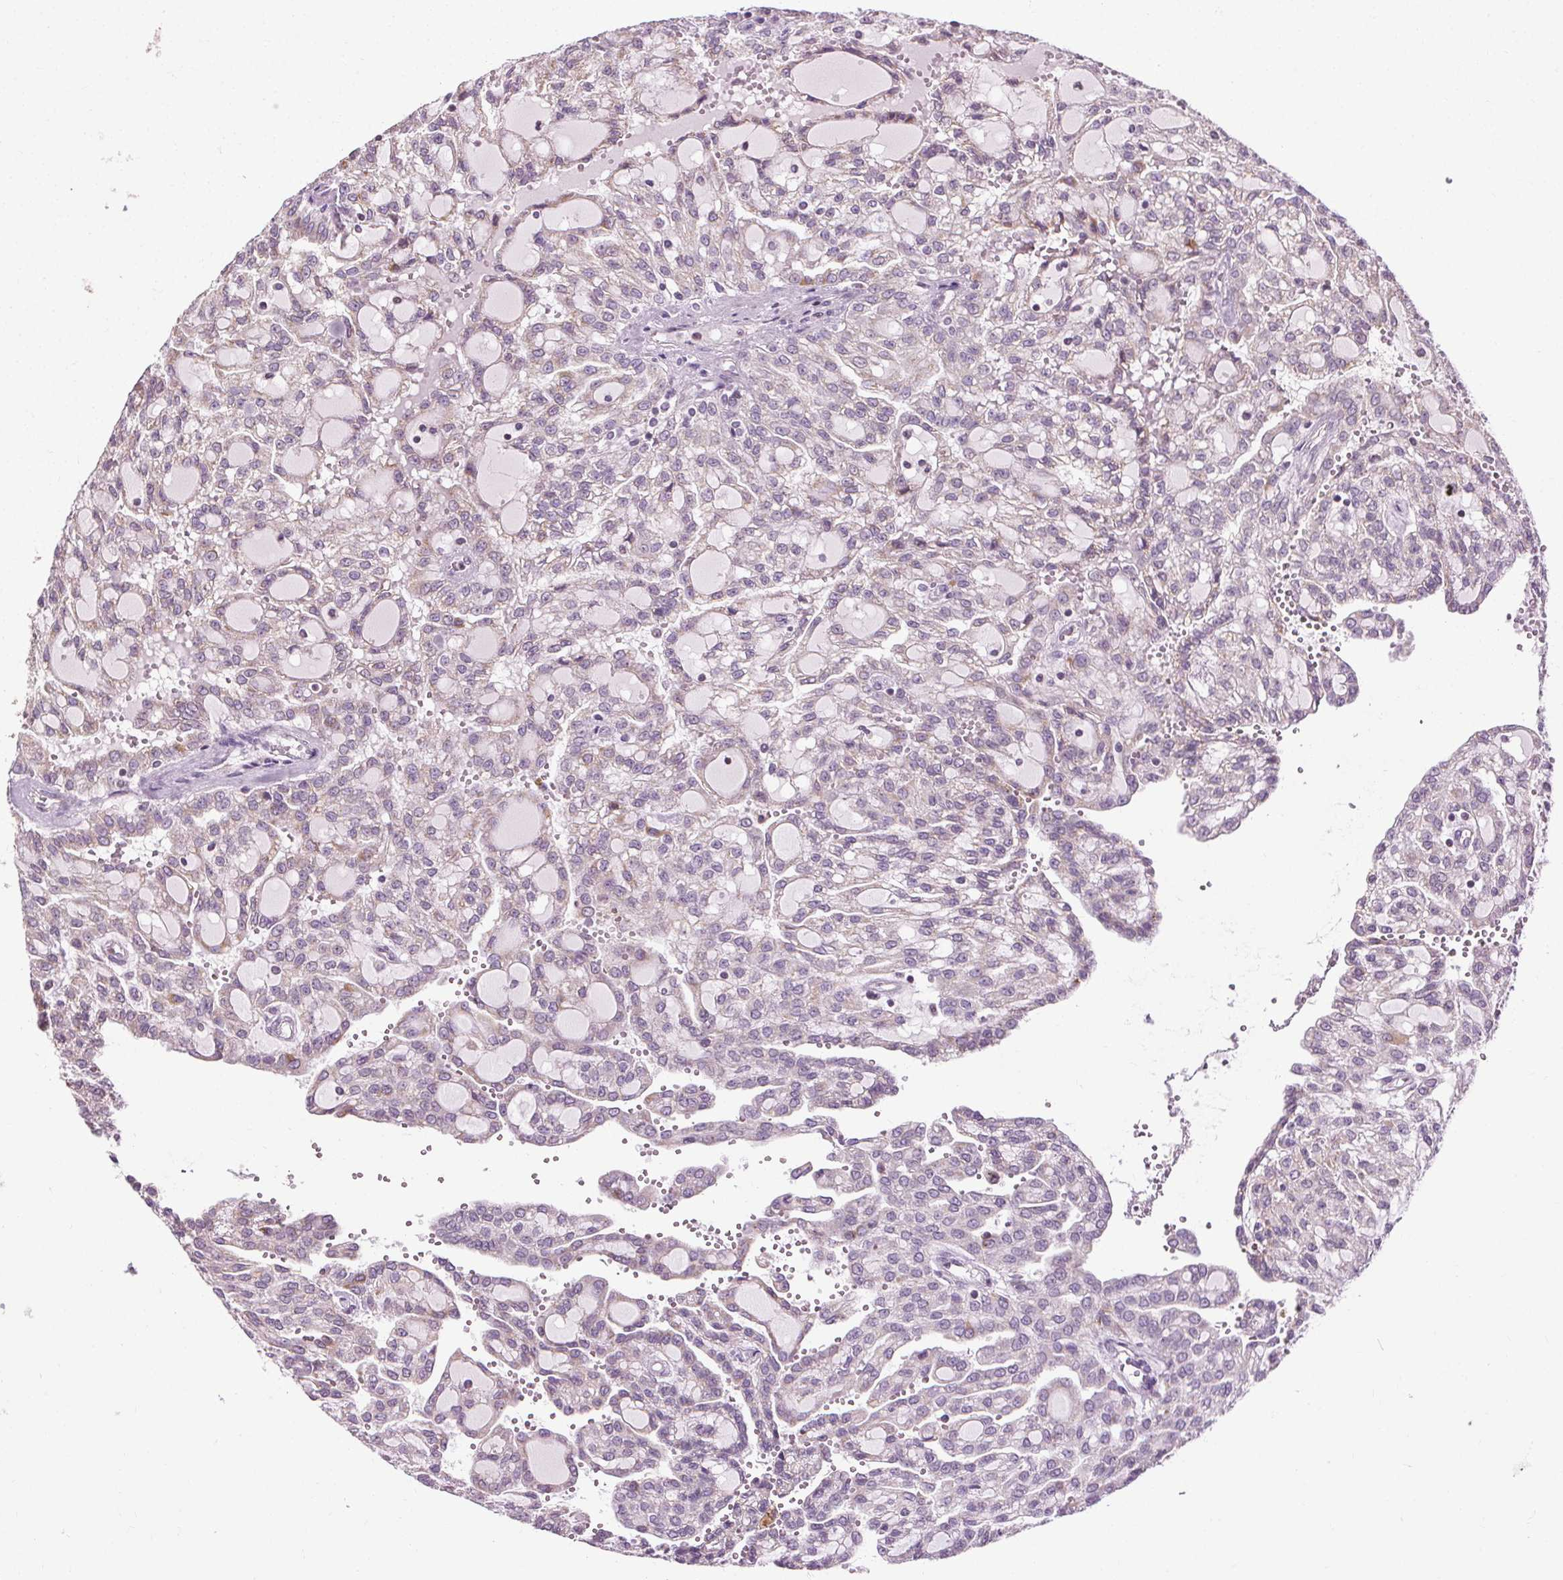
{"staining": {"intensity": "negative", "quantity": "none", "location": "none"}, "tissue": "renal cancer", "cell_type": "Tumor cells", "image_type": "cancer", "snomed": [{"axis": "morphology", "description": "Adenocarcinoma, NOS"}, {"axis": "topography", "description": "Kidney"}], "caption": "This histopathology image is of renal adenocarcinoma stained with immunohistochemistry to label a protein in brown with the nuclei are counter-stained blue. There is no expression in tumor cells.", "gene": "LFNG", "patient": {"sex": "male", "age": 63}}